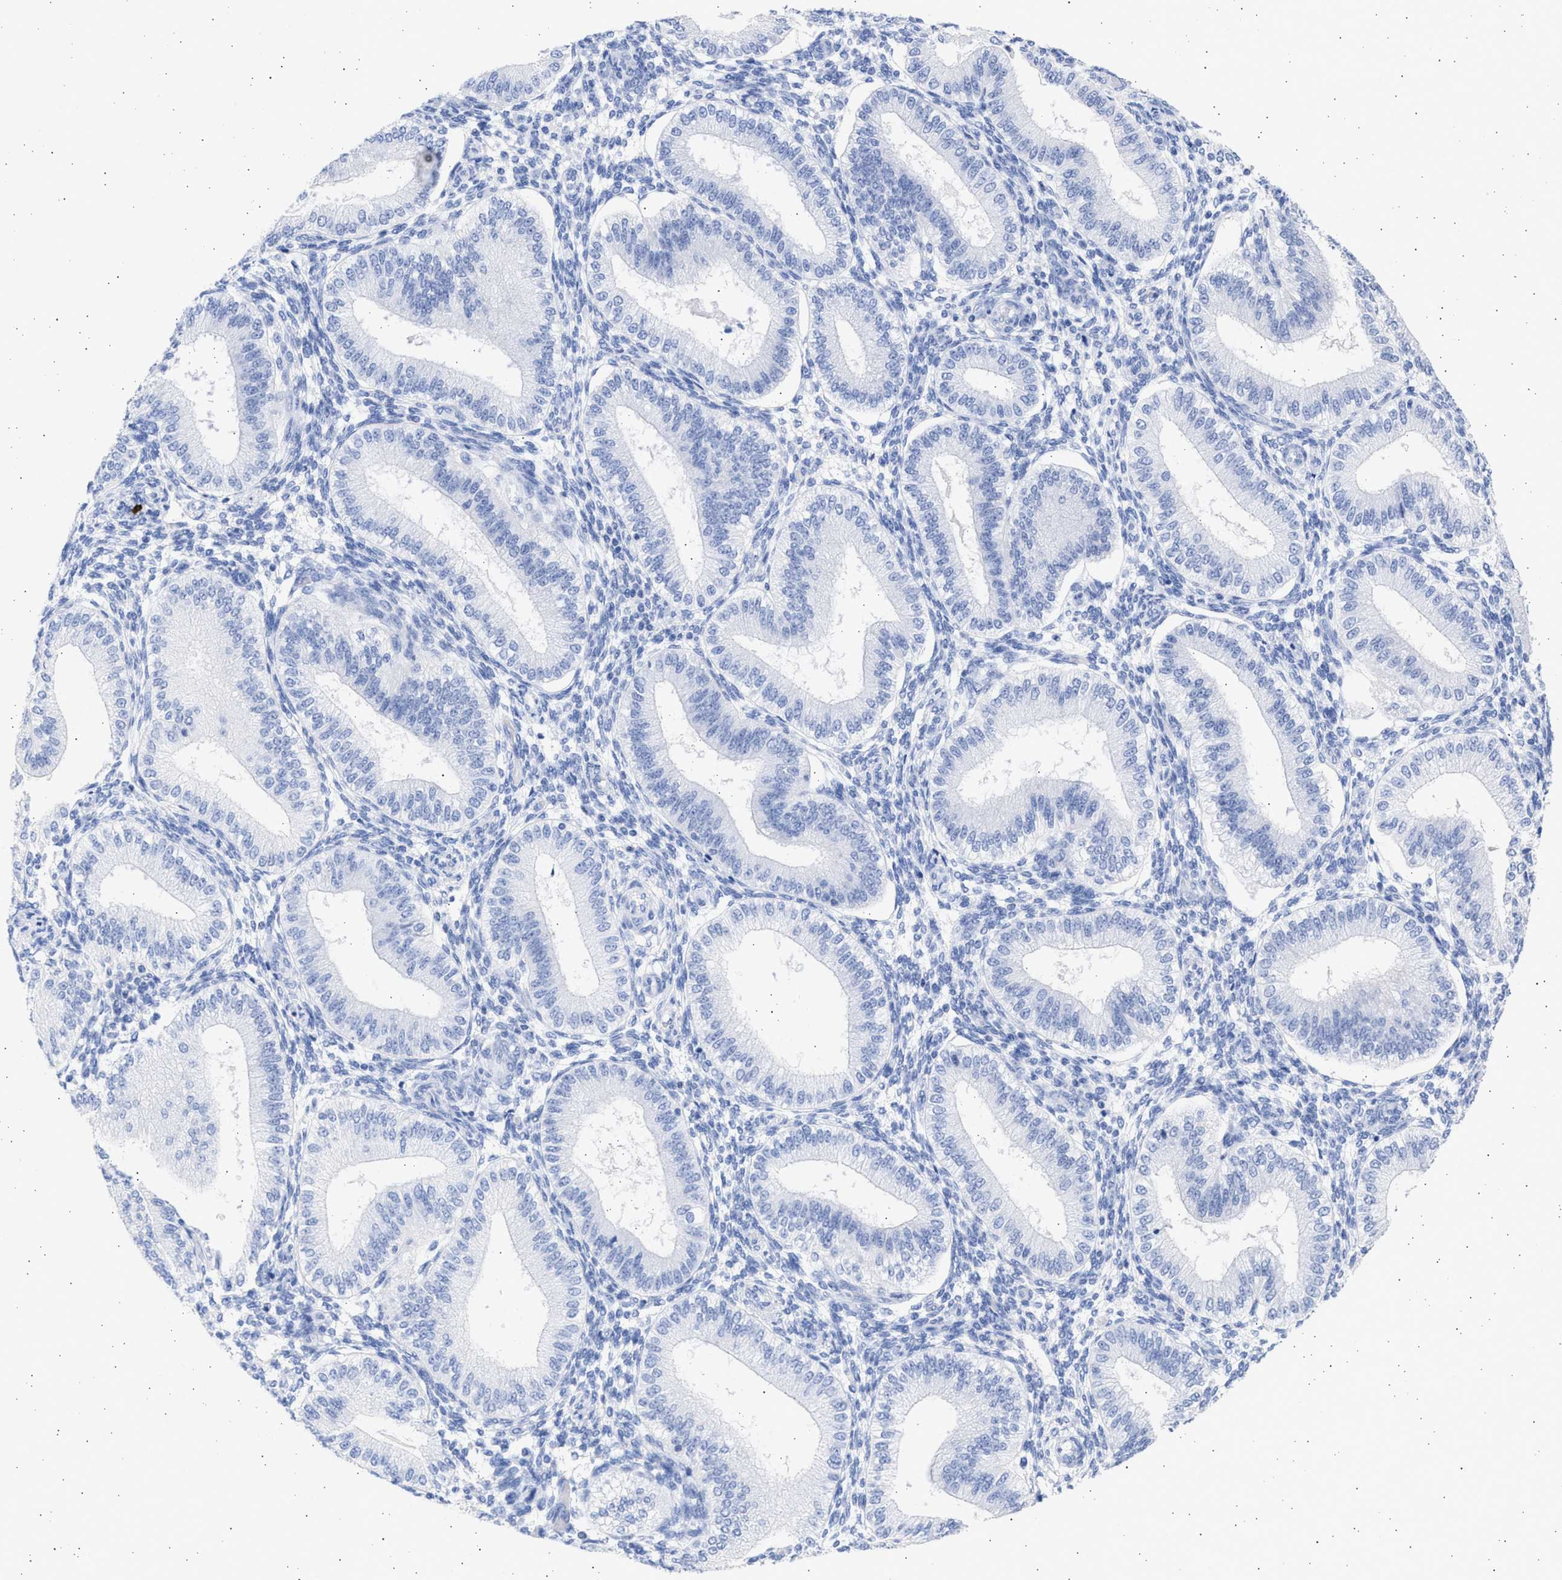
{"staining": {"intensity": "negative", "quantity": "none", "location": "none"}, "tissue": "endometrium", "cell_type": "Cells in endometrial stroma", "image_type": "normal", "snomed": [{"axis": "morphology", "description": "Normal tissue, NOS"}, {"axis": "topography", "description": "Endometrium"}], "caption": "This is a micrograph of IHC staining of normal endometrium, which shows no positivity in cells in endometrial stroma. (DAB IHC visualized using brightfield microscopy, high magnification).", "gene": "ALDOC", "patient": {"sex": "female", "age": 39}}